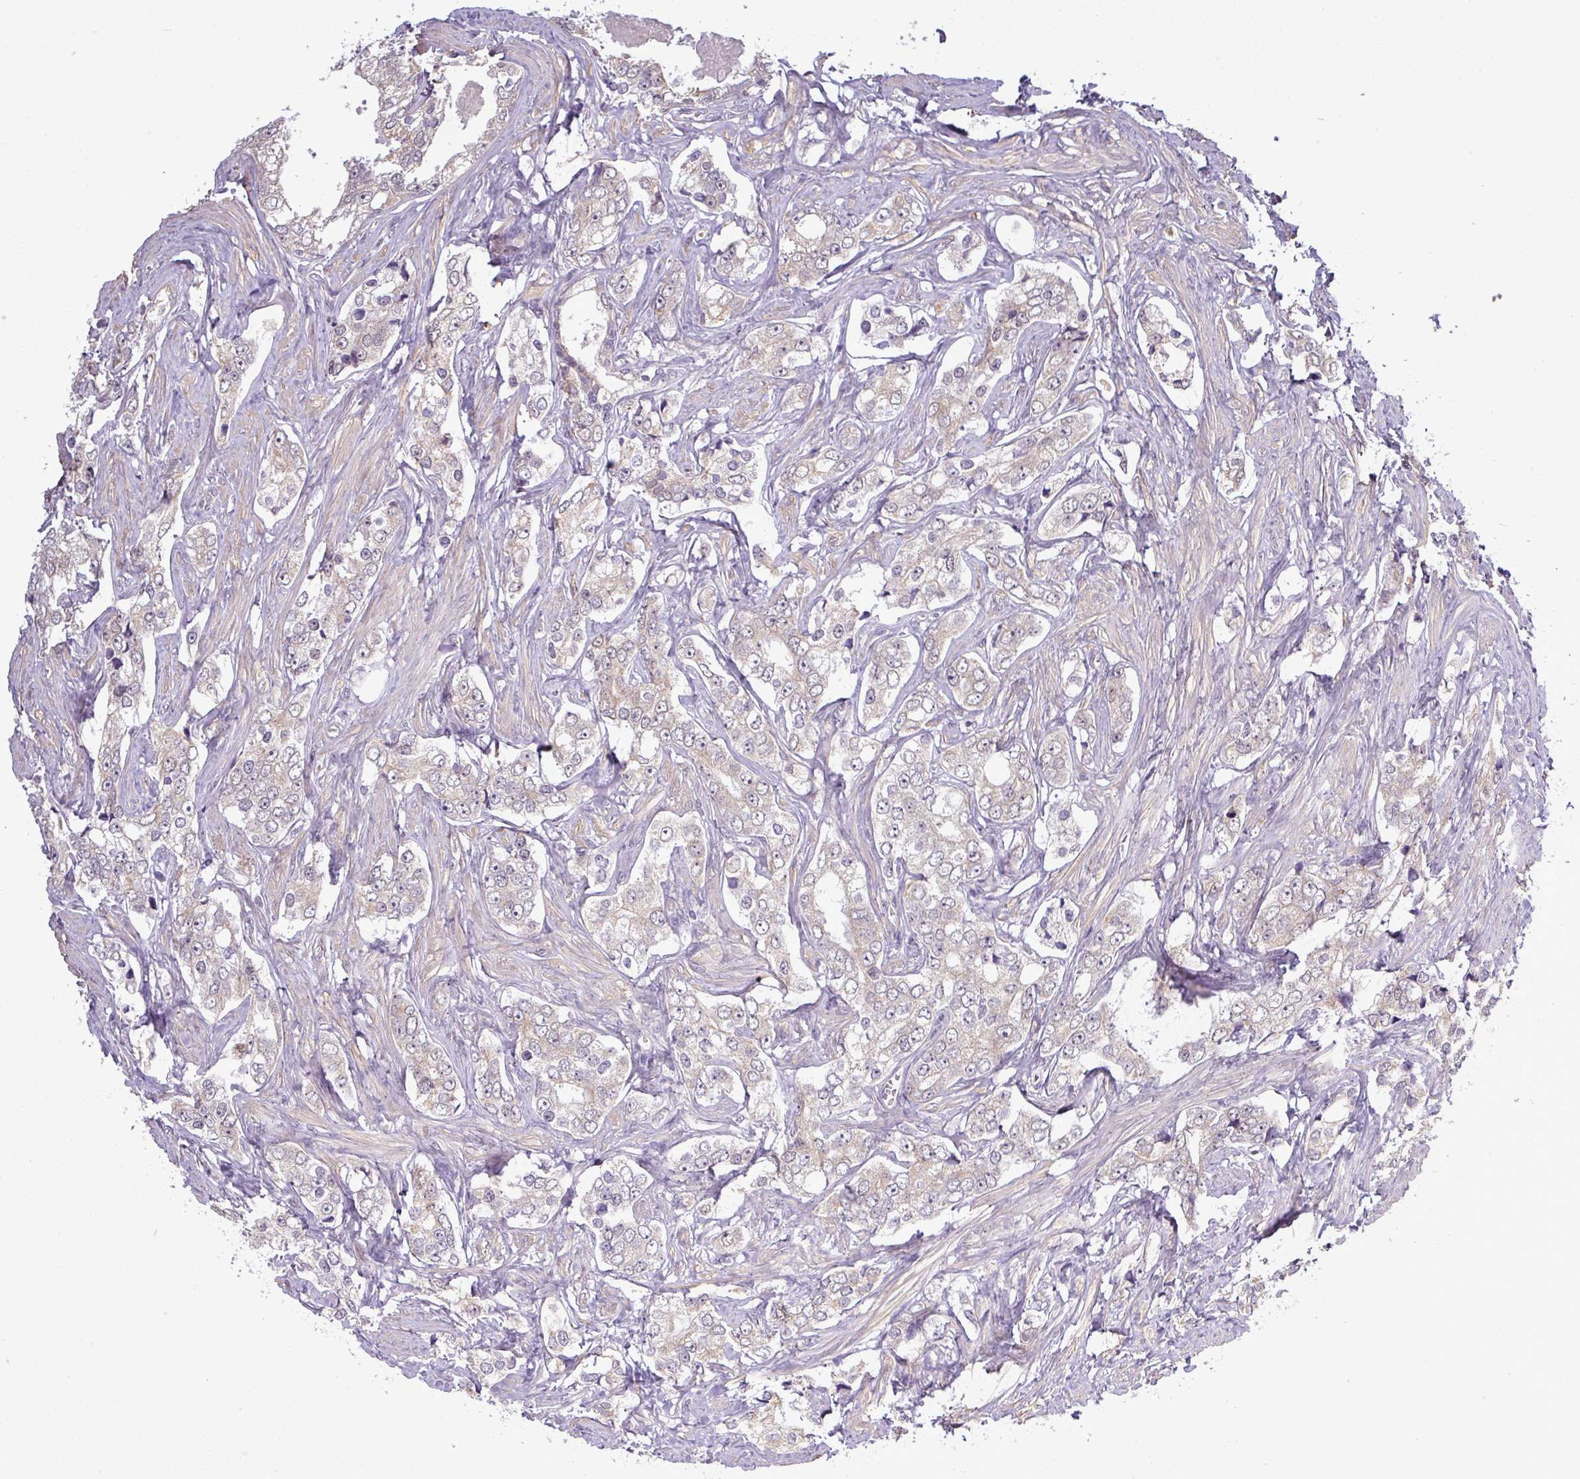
{"staining": {"intensity": "negative", "quantity": "none", "location": "none"}, "tissue": "prostate cancer", "cell_type": "Tumor cells", "image_type": "cancer", "snomed": [{"axis": "morphology", "description": "Adenocarcinoma, High grade"}, {"axis": "topography", "description": "Prostate"}], "caption": "IHC of human prostate high-grade adenocarcinoma demonstrates no expression in tumor cells. Nuclei are stained in blue.", "gene": "ZNF217", "patient": {"sex": "male", "age": 66}}